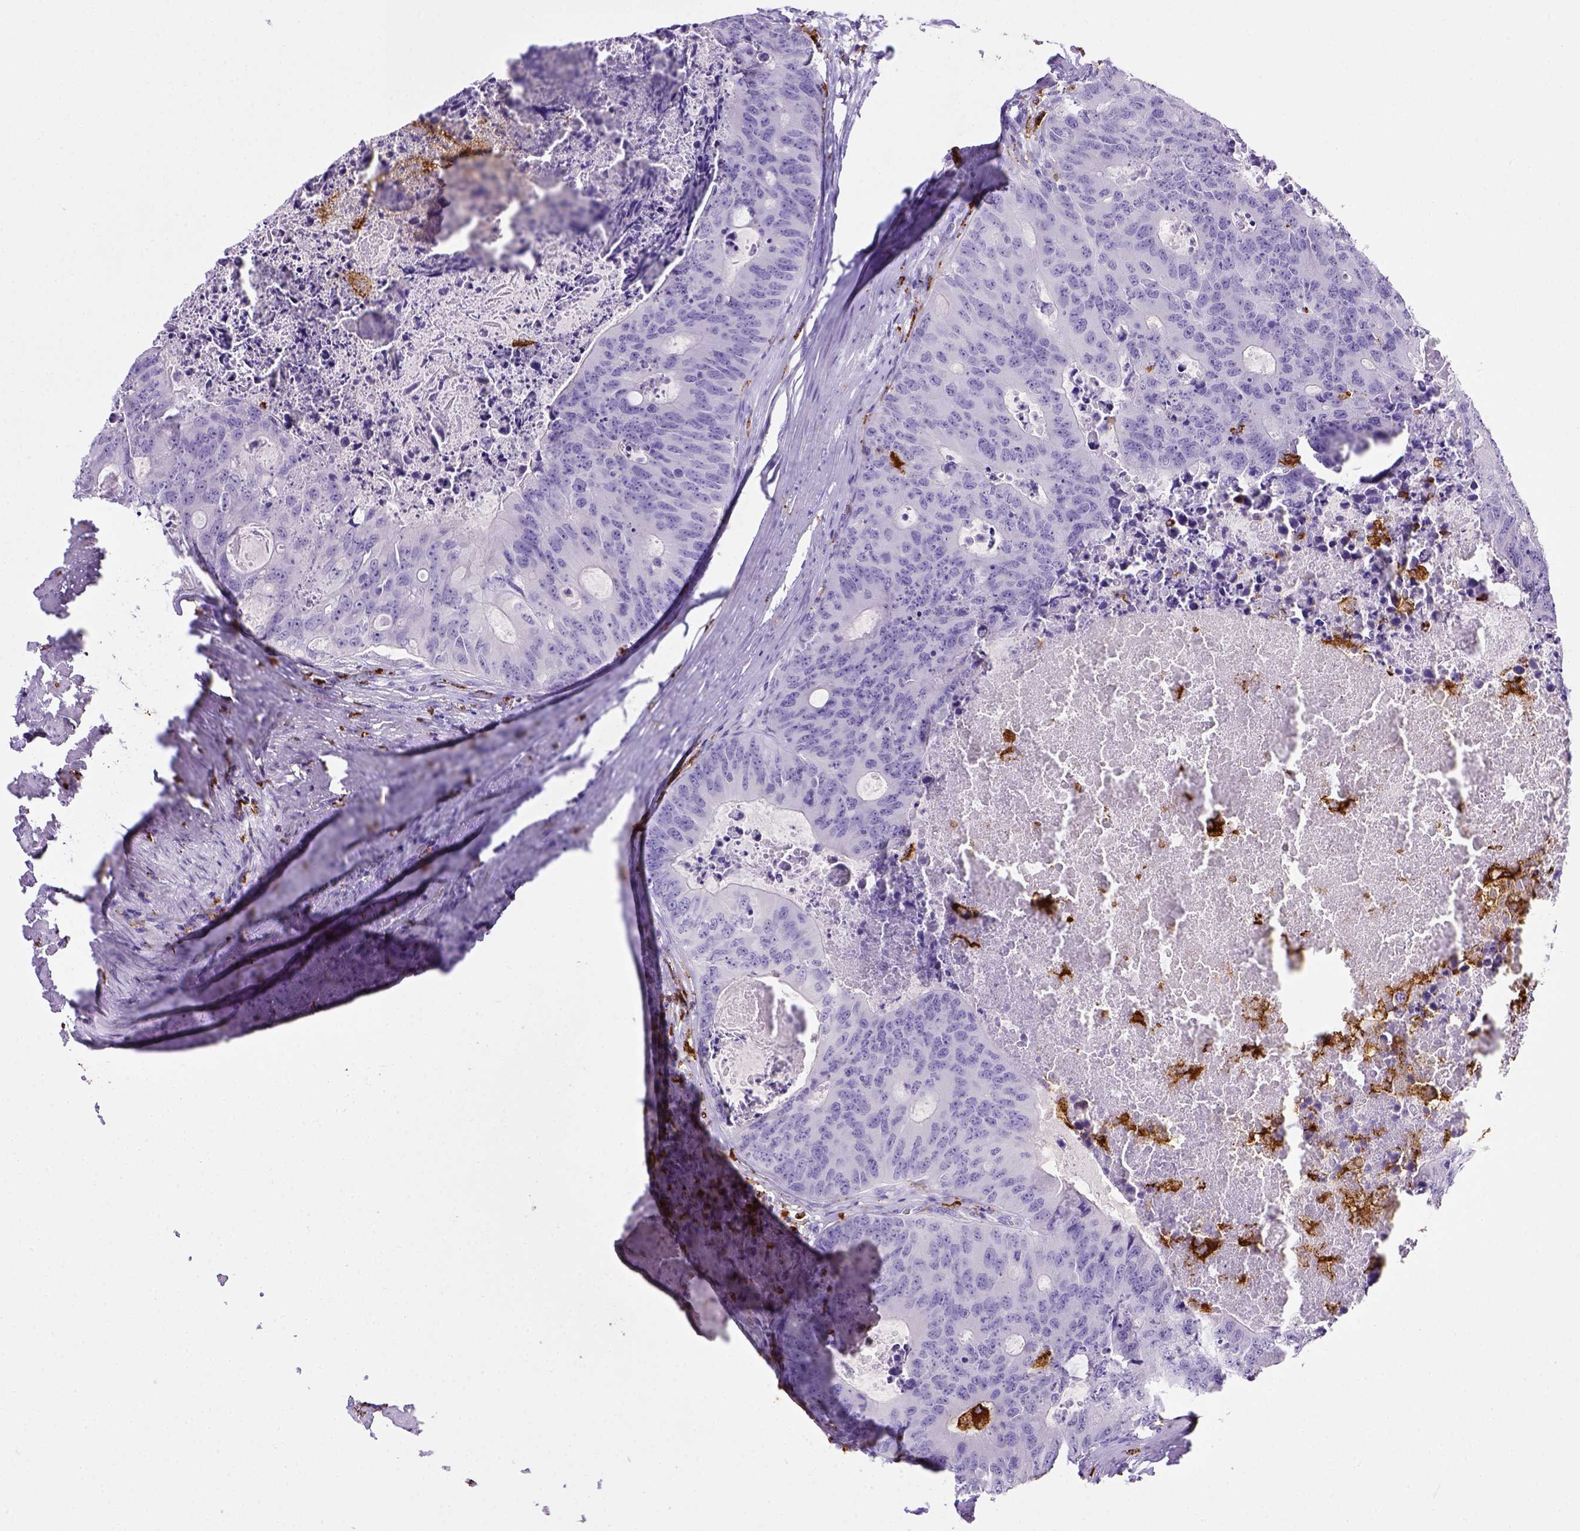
{"staining": {"intensity": "negative", "quantity": "none", "location": "none"}, "tissue": "colorectal cancer", "cell_type": "Tumor cells", "image_type": "cancer", "snomed": [{"axis": "morphology", "description": "Adenocarcinoma, NOS"}, {"axis": "topography", "description": "Colon"}], "caption": "There is no significant staining in tumor cells of colorectal cancer (adenocarcinoma).", "gene": "CD68", "patient": {"sex": "male", "age": 67}}